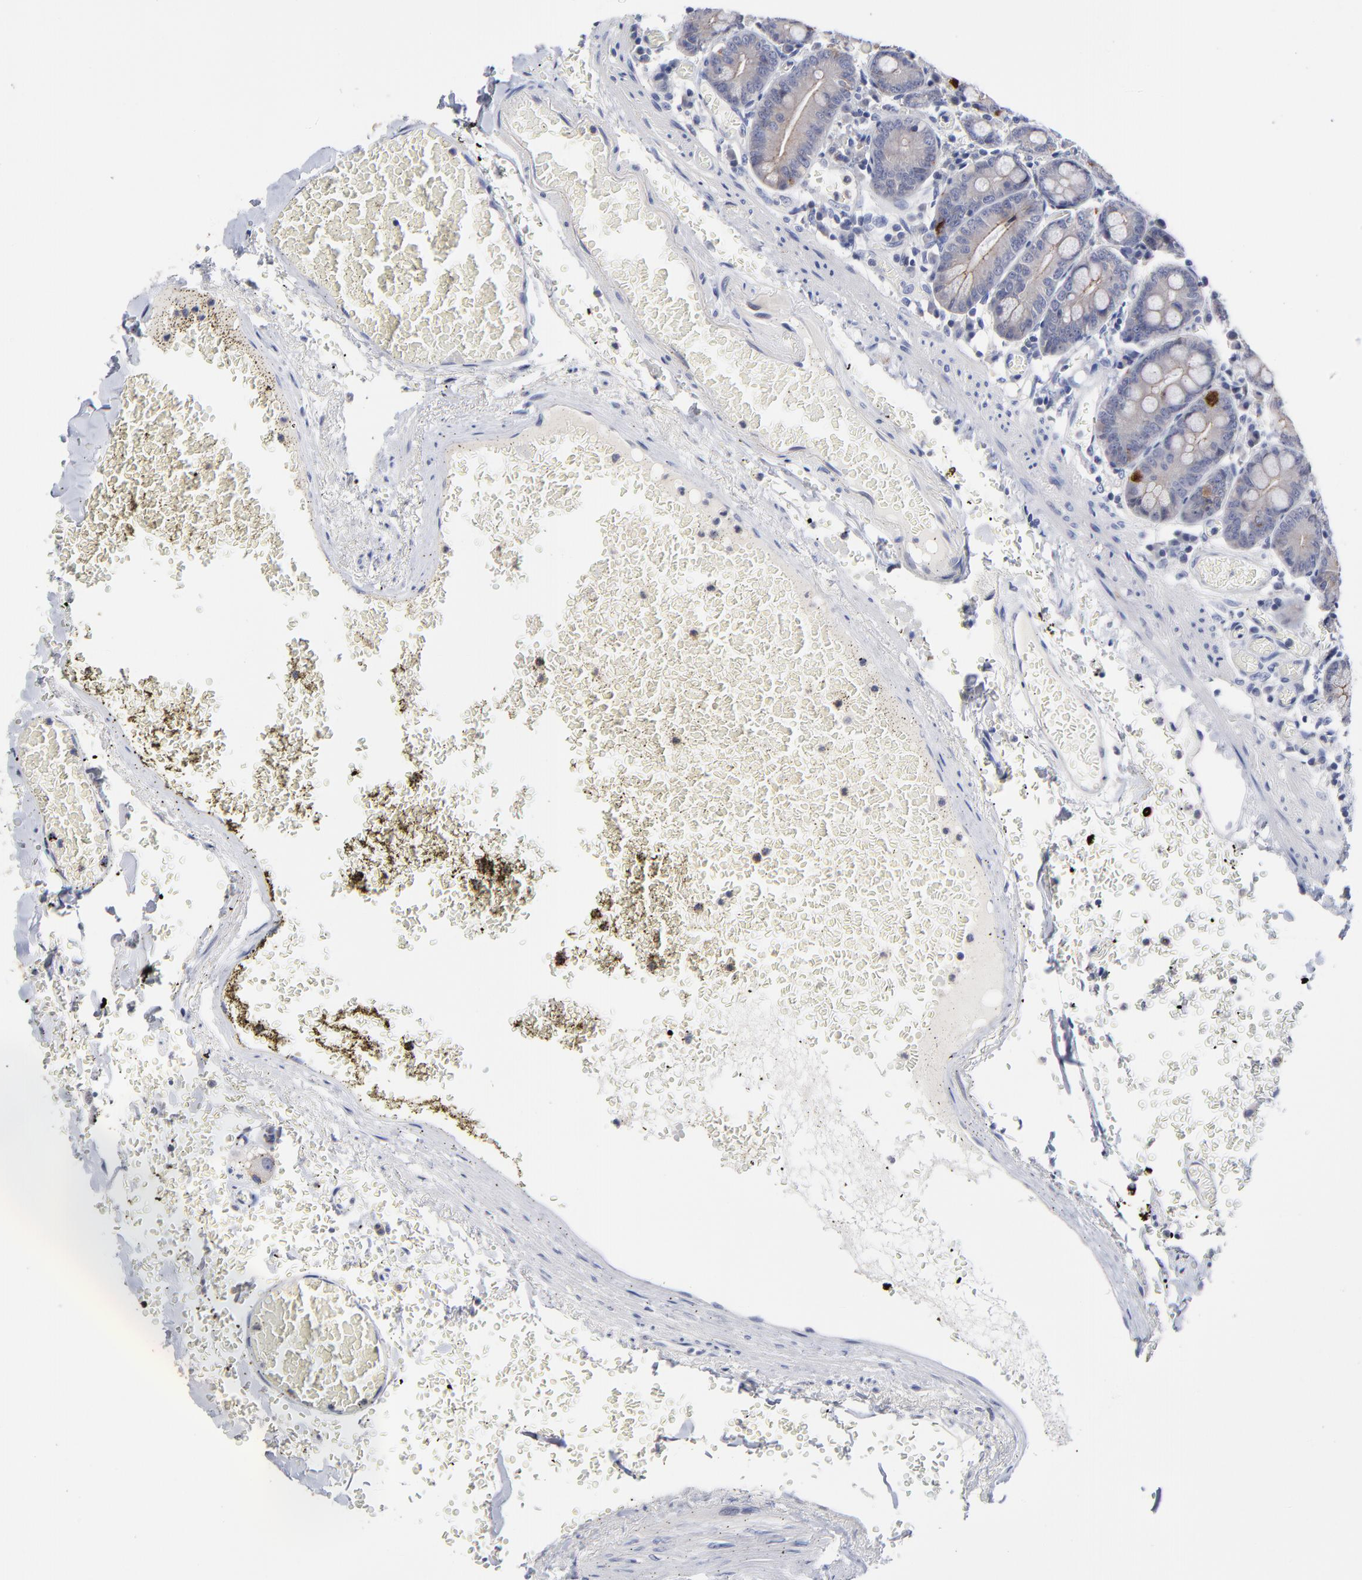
{"staining": {"intensity": "moderate", "quantity": "<25%", "location": "cytoplasmic/membranous"}, "tissue": "small intestine", "cell_type": "Glandular cells", "image_type": "normal", "snomed": [{"axis": "morphology", "description": "Normal tissue, NOS"}, {"axis": "topography", "description": "Small intestine"}], "caption": "A brown stain shows moderate cytoplasmic/membranous positivity of a protein in glandular cells of benign small intestine.", "gene": "CXADR", "patient": {"sex": "male", "age": 71}}